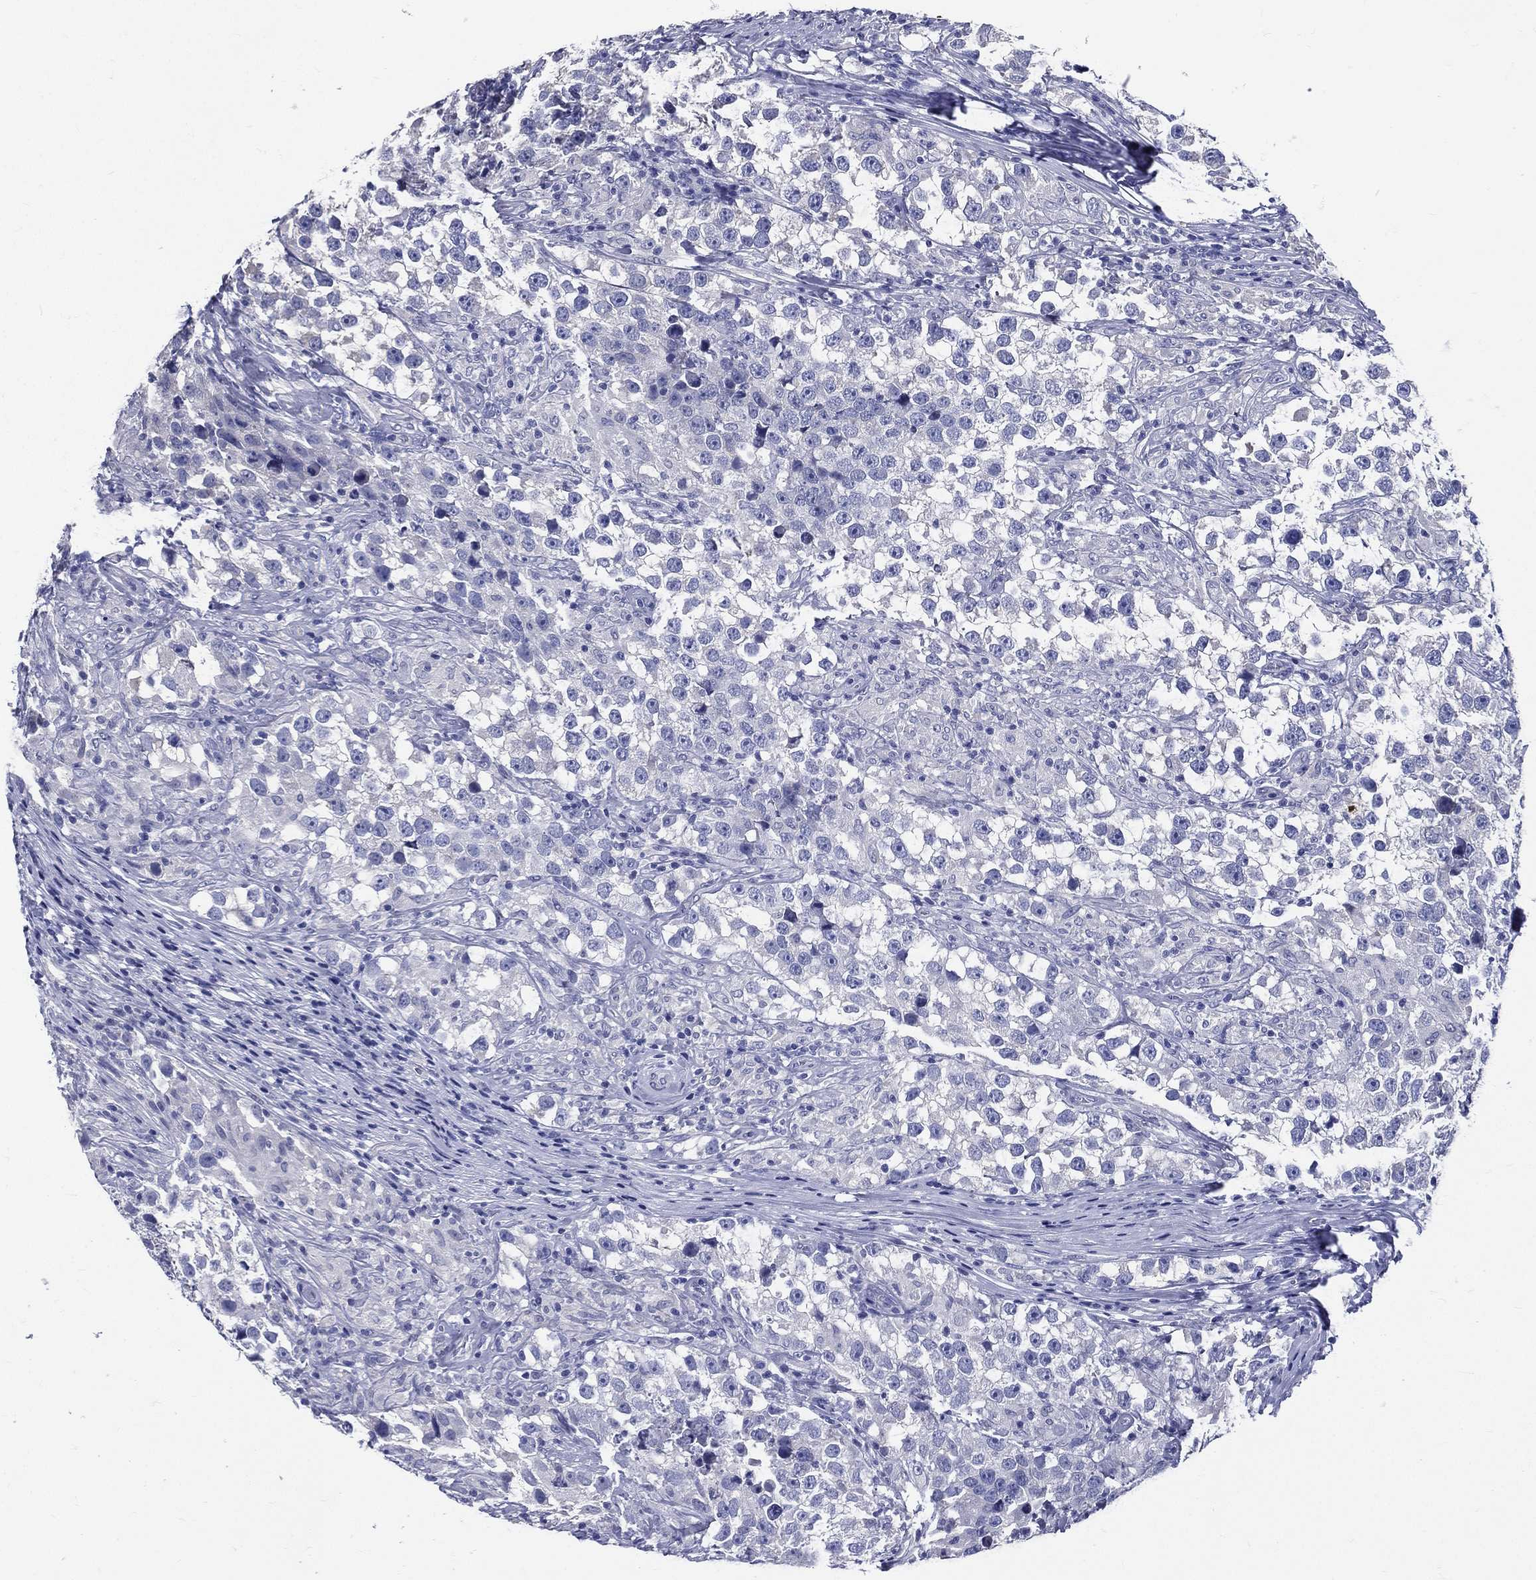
{"staining": {"intensity": "negative", "quantity": "none", "location": "none"}, "tissue": "testis cancer", "cell_type": "Tumor cells", "image_type": "cancer", "snomed": [{"axis": "morphology", "description": "Seminoma, NOS"}, {"axis": "topography", "description": "Testis"}], "caption": "This is an IHC photomicrograph of testis cancer. There is no expression in tumor cells.", "gene": "DPYS", "patient": {"sex": "male", "age": 46}}